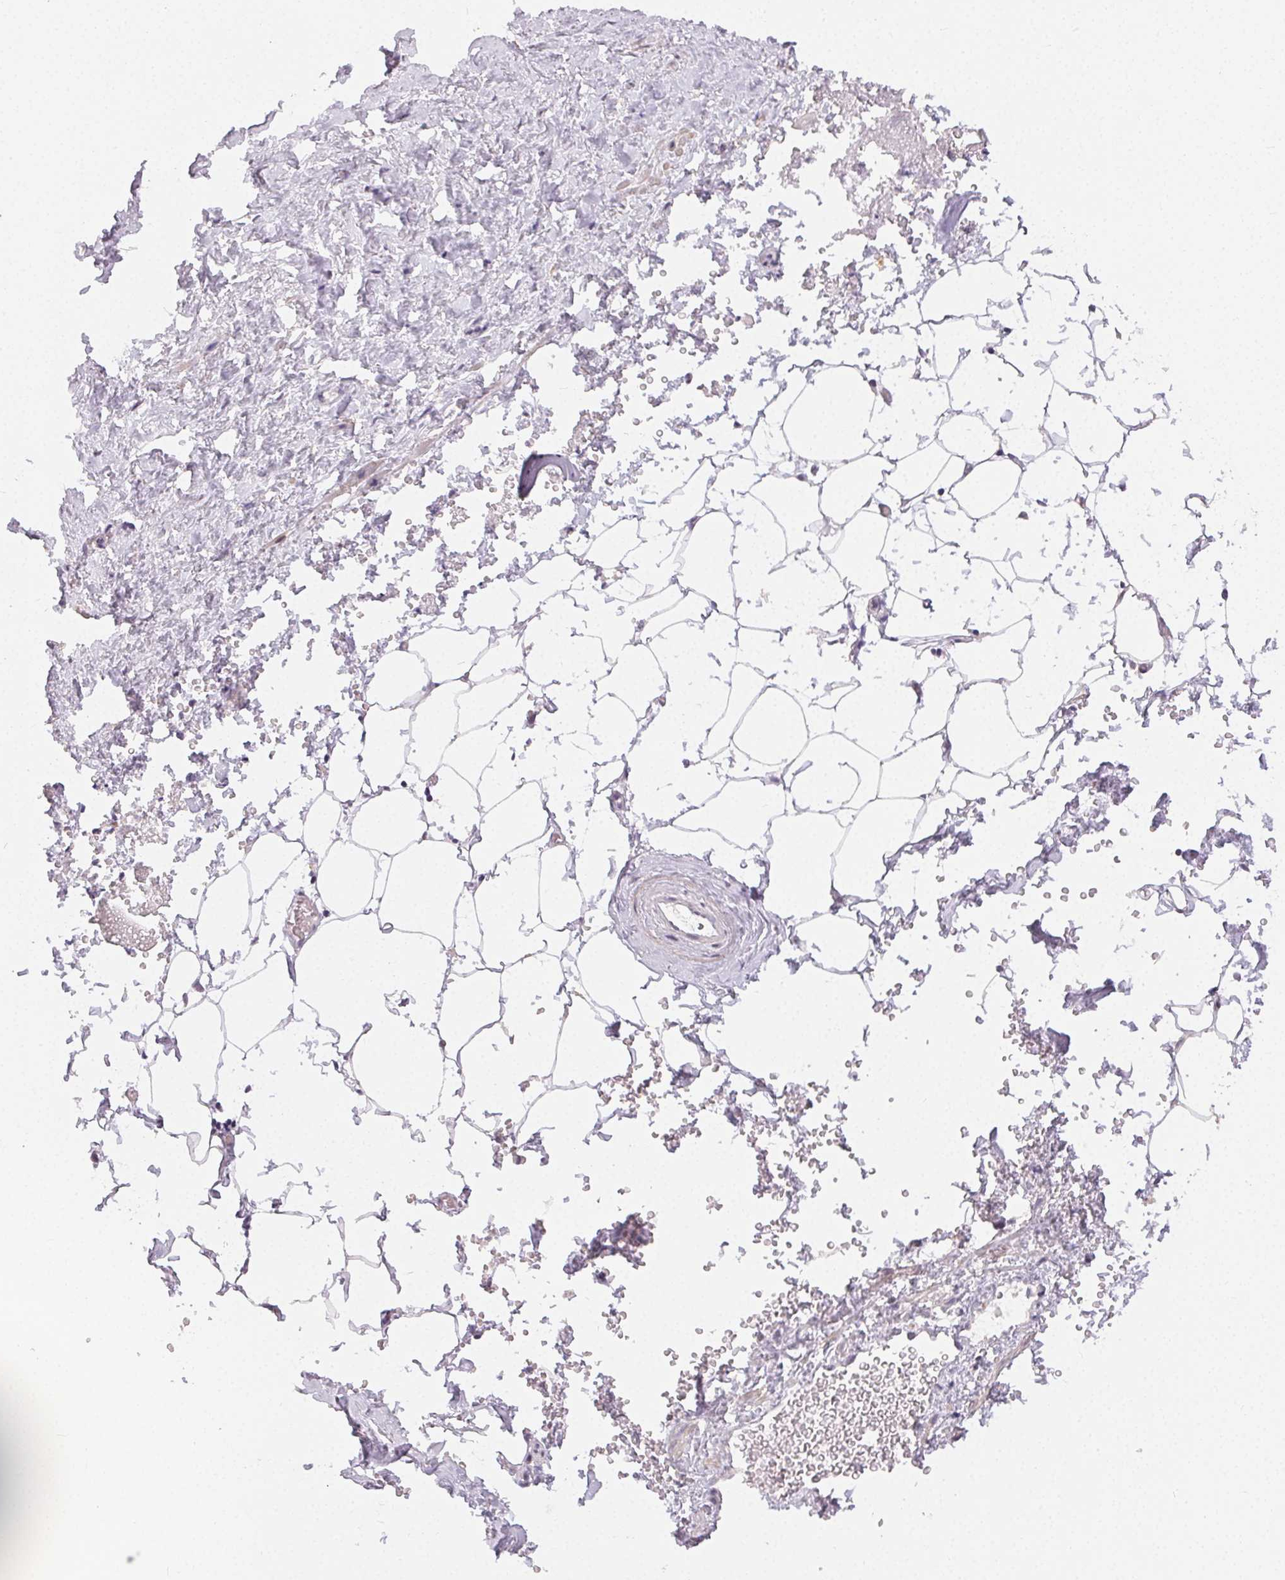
{"staining": {"intensity": "negative", "quantity": "none", "location": "none"}, "tissue": "adipose tissue", "cell_type": "Adipocytes", "image_type": "normal", "snomed": [{"axis": "morphology", "description": "Normal tissue, NOS"}, {"axis": "topography", "description": "Prostate"}, {"axis": "topography", "description": "Peripheral nerve tissue"}], "caption": "Human adipose tissue stained for a protein using immunohistochemistry exhibits no positivity in adipocytes.", "gene": "TMEM174", "patient": {"sex": "male", "age": 55}}